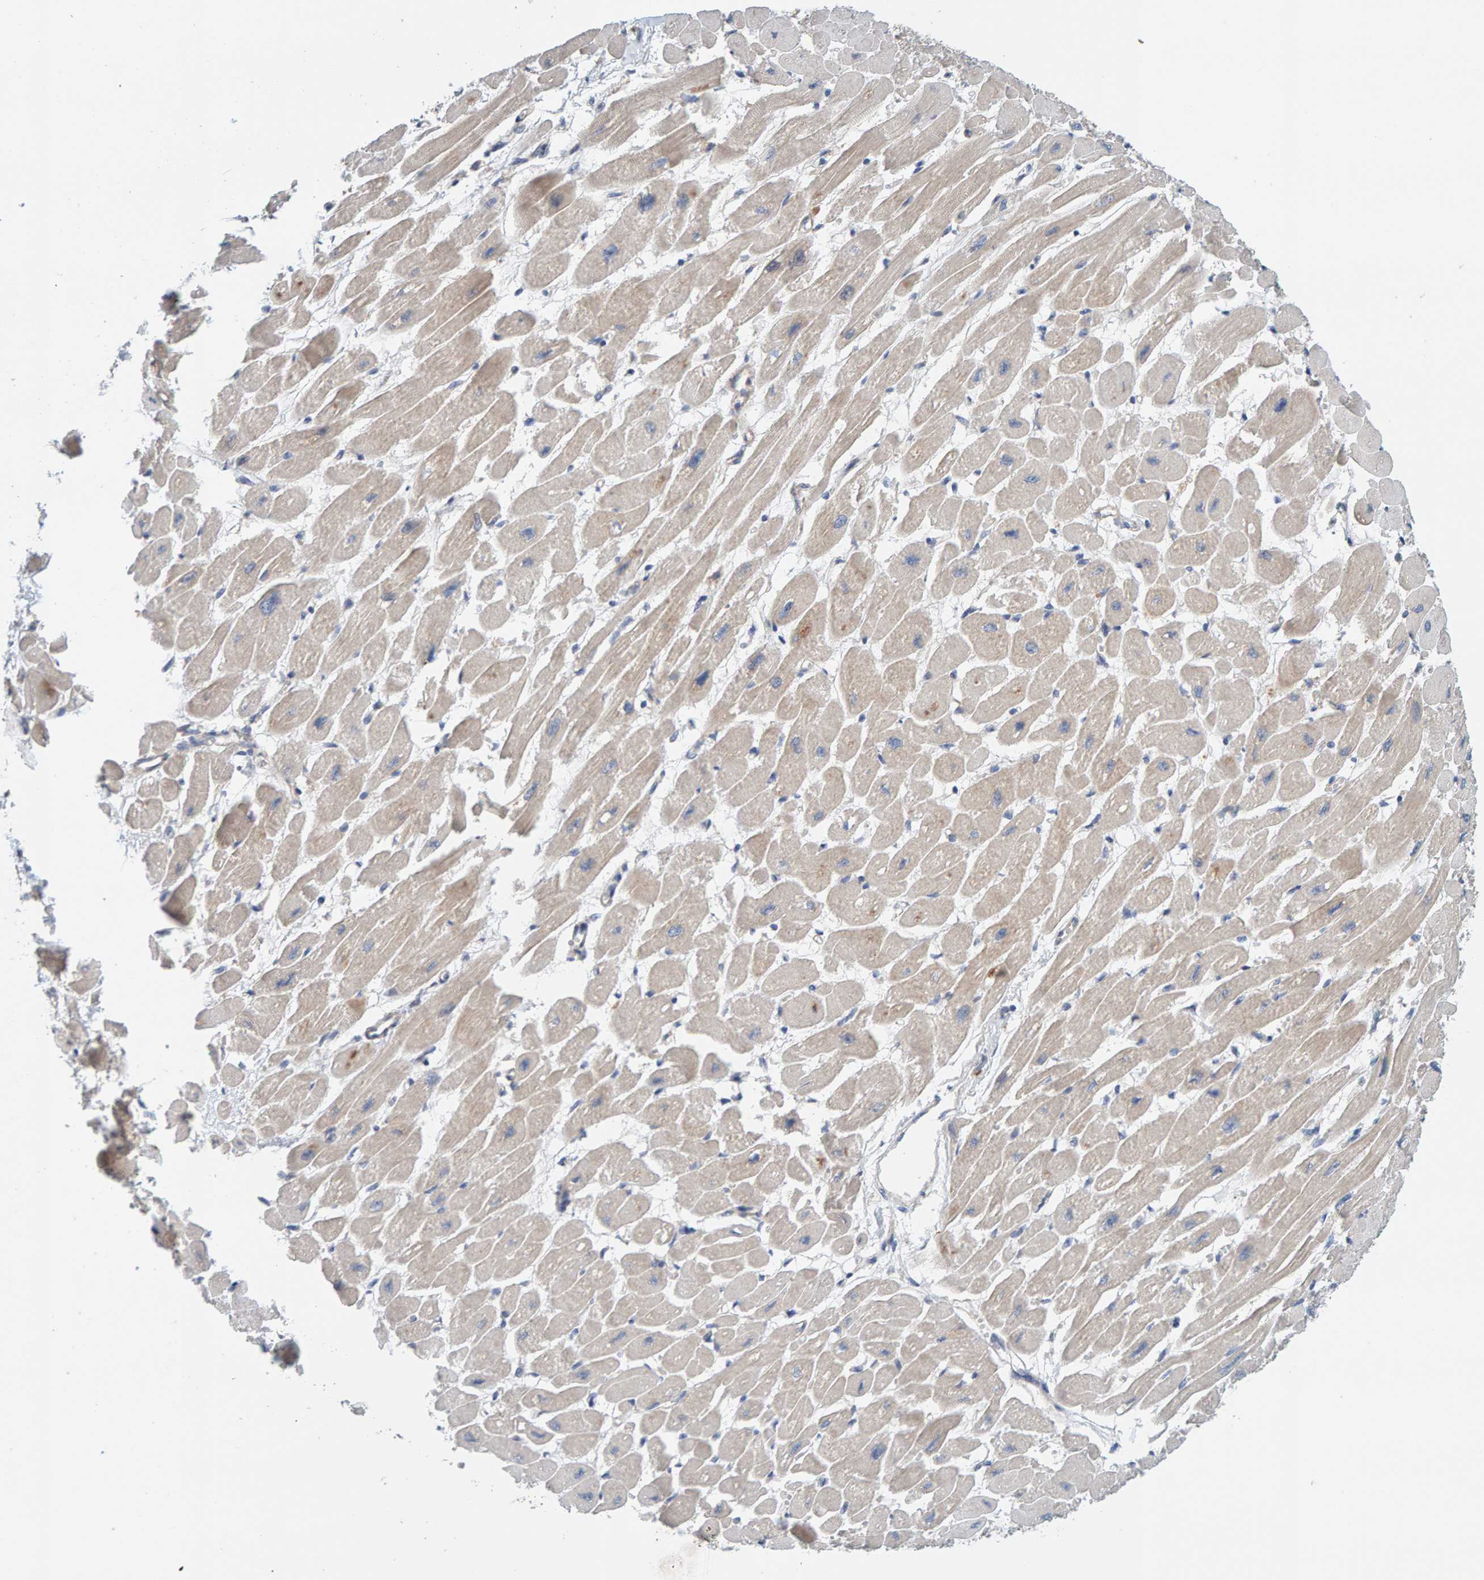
{"staining": {"intensity": "weak", "quantity": ">75%", "location": "cytoplasmic/membranous"}, "tissue": "heart muscle", "cell_type": "Cardiomyocytes", "image_type": "normal", "snomed": [{"axis": "morphology", "description": "Normal tissue, NOS"}, {"axis": "topography", "description": "Heart"}], "caption": "A micrograph showing weak cytoplasmic/membranous expression in about >75% of cardiomyocytes in normal heart muscle, as visualized by brown immunohistochemical staining.", "gene": "CCM2", "patient": {"sex": "female", "age": 54}}